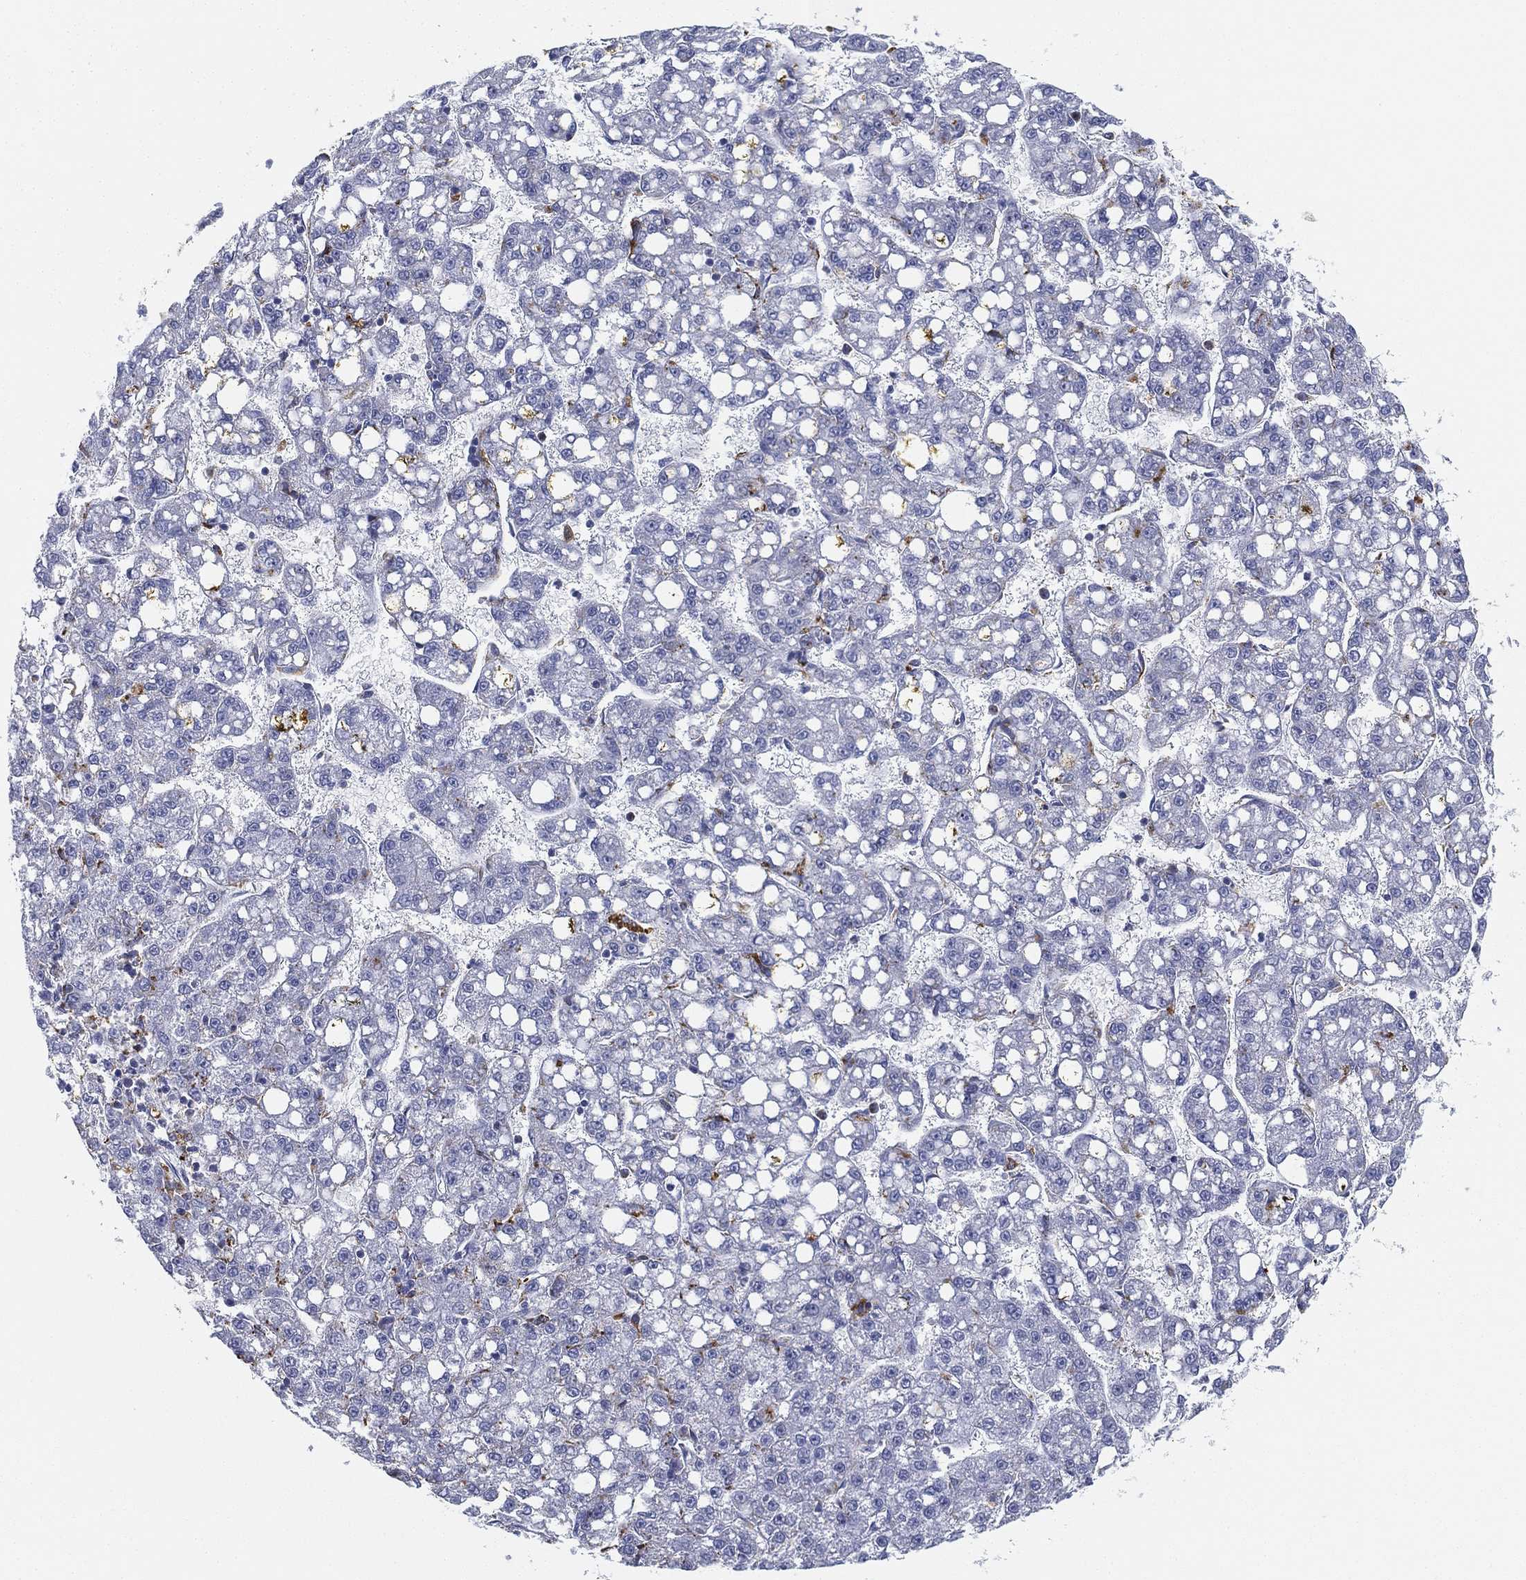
{"staining": {"intensity": "negative", "quantity": "none", "location": "none"}, "tissue": "liver cancer", "cell_type": "Tumor cells", "image_type": "cancer", "snomed": [{"axis": "morphology", "description": "Carcinoma, Hepatocellular, NOS"}, {"axis": "topography", "description": "Liver"}], "caption": "High magnification brightfield microscopy of hepatocellular carcinoma (liver) stained with DAB (3,3'-diaminobenzidine) (brown) and counterstained with hematoxylin (blue): tumor cells show no significant positivity.", "gene": "NPC2", "patient": {"sex": "female", "age": 65}}